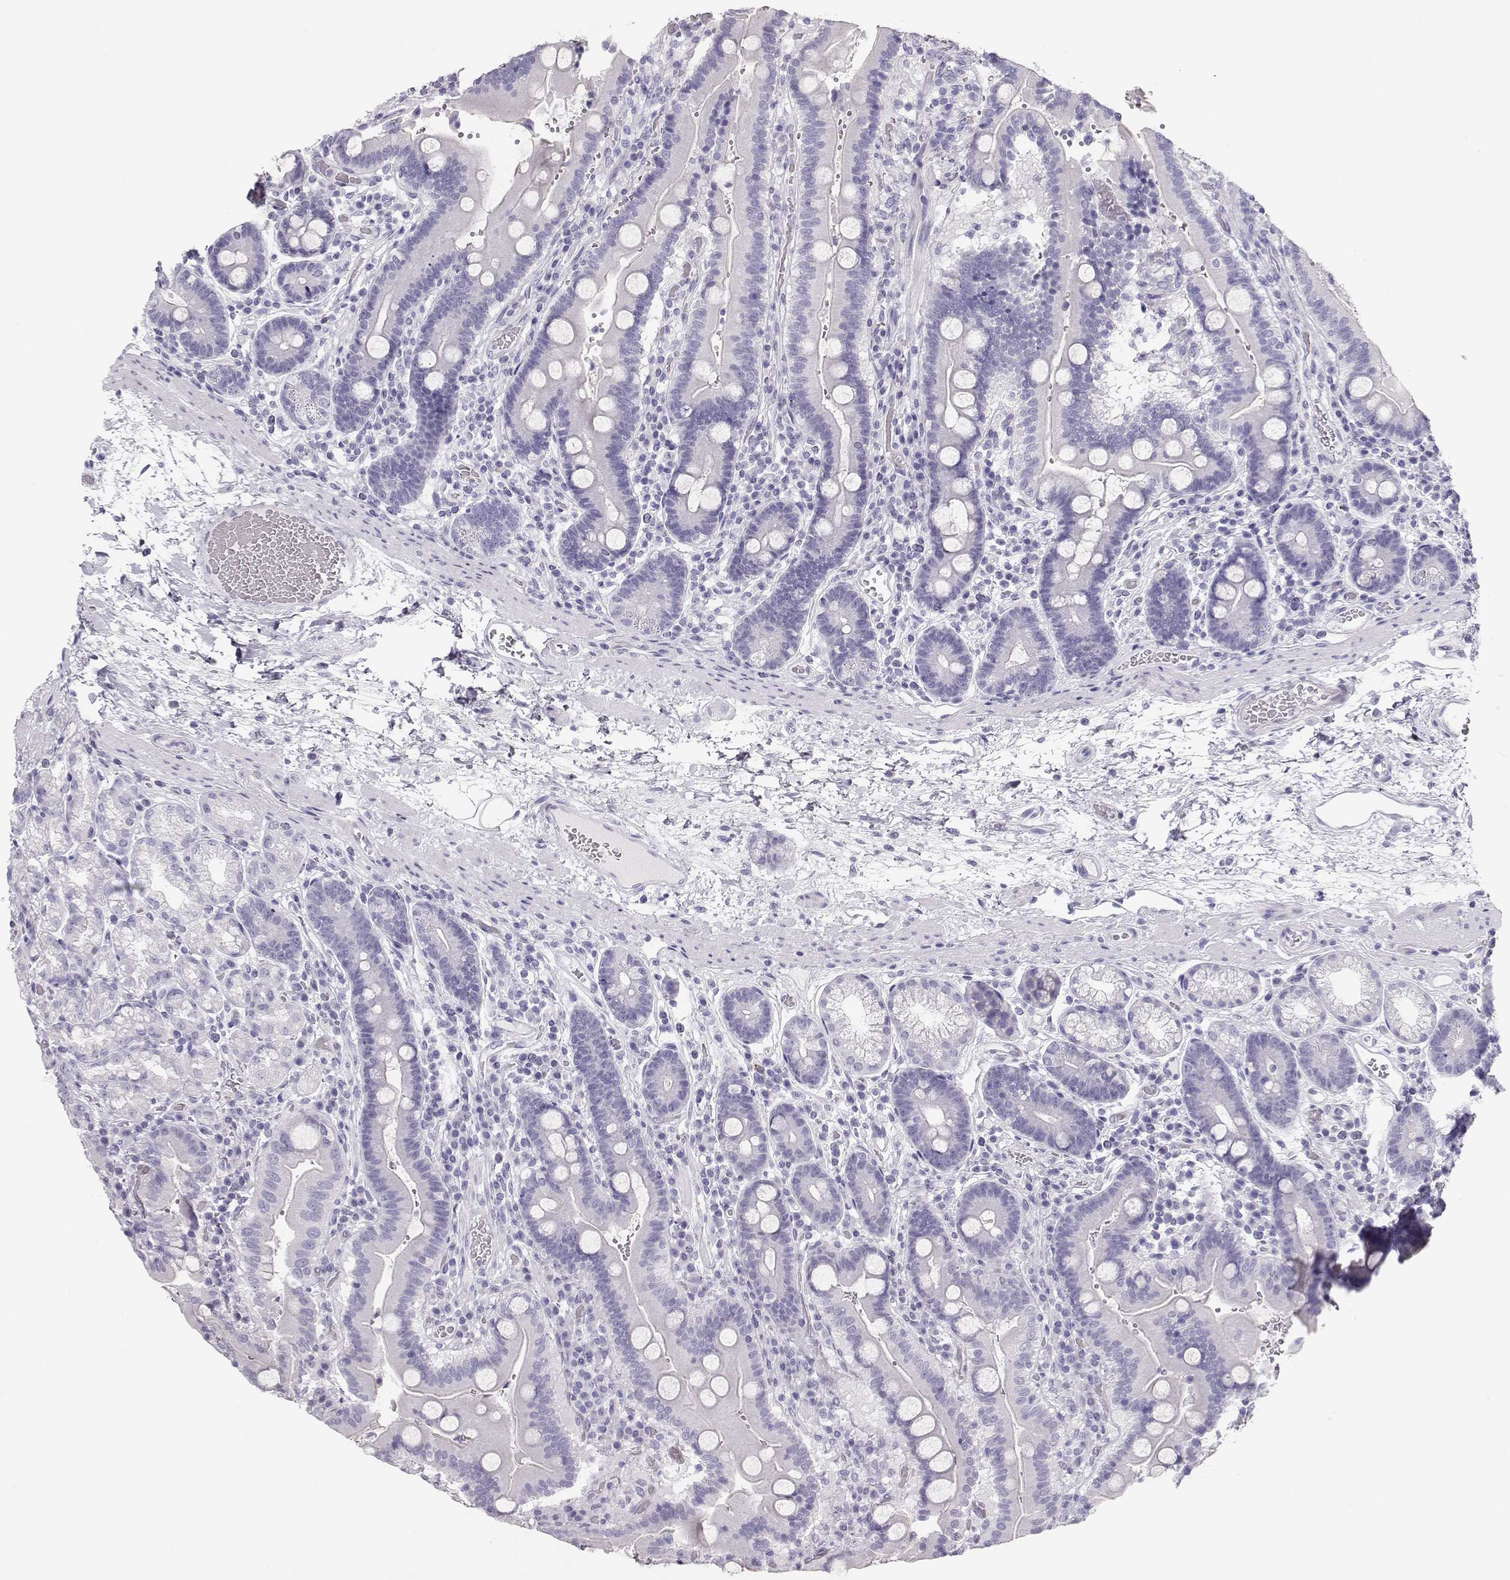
{"staining": {"intensity": "negative", "quantity": "none", "location": "none"}, "tissue": "duodenum", "cell_type": "Glandular cells", "image_type": "normal", "snomed": [{"axis": "morphology", "description": "Normal tissue, NOS"}, {"axis": "topography", "description": "Duodenum"}], "caption": "The histopathology image reveals no significant positivity in glandular cells of duodenum. (DAB (3,3'-diaminobenzidine) IHC with hematoxylin counter stain).", "gene": "TKTL1", "patient": {"sex": "female", "age": 62}}